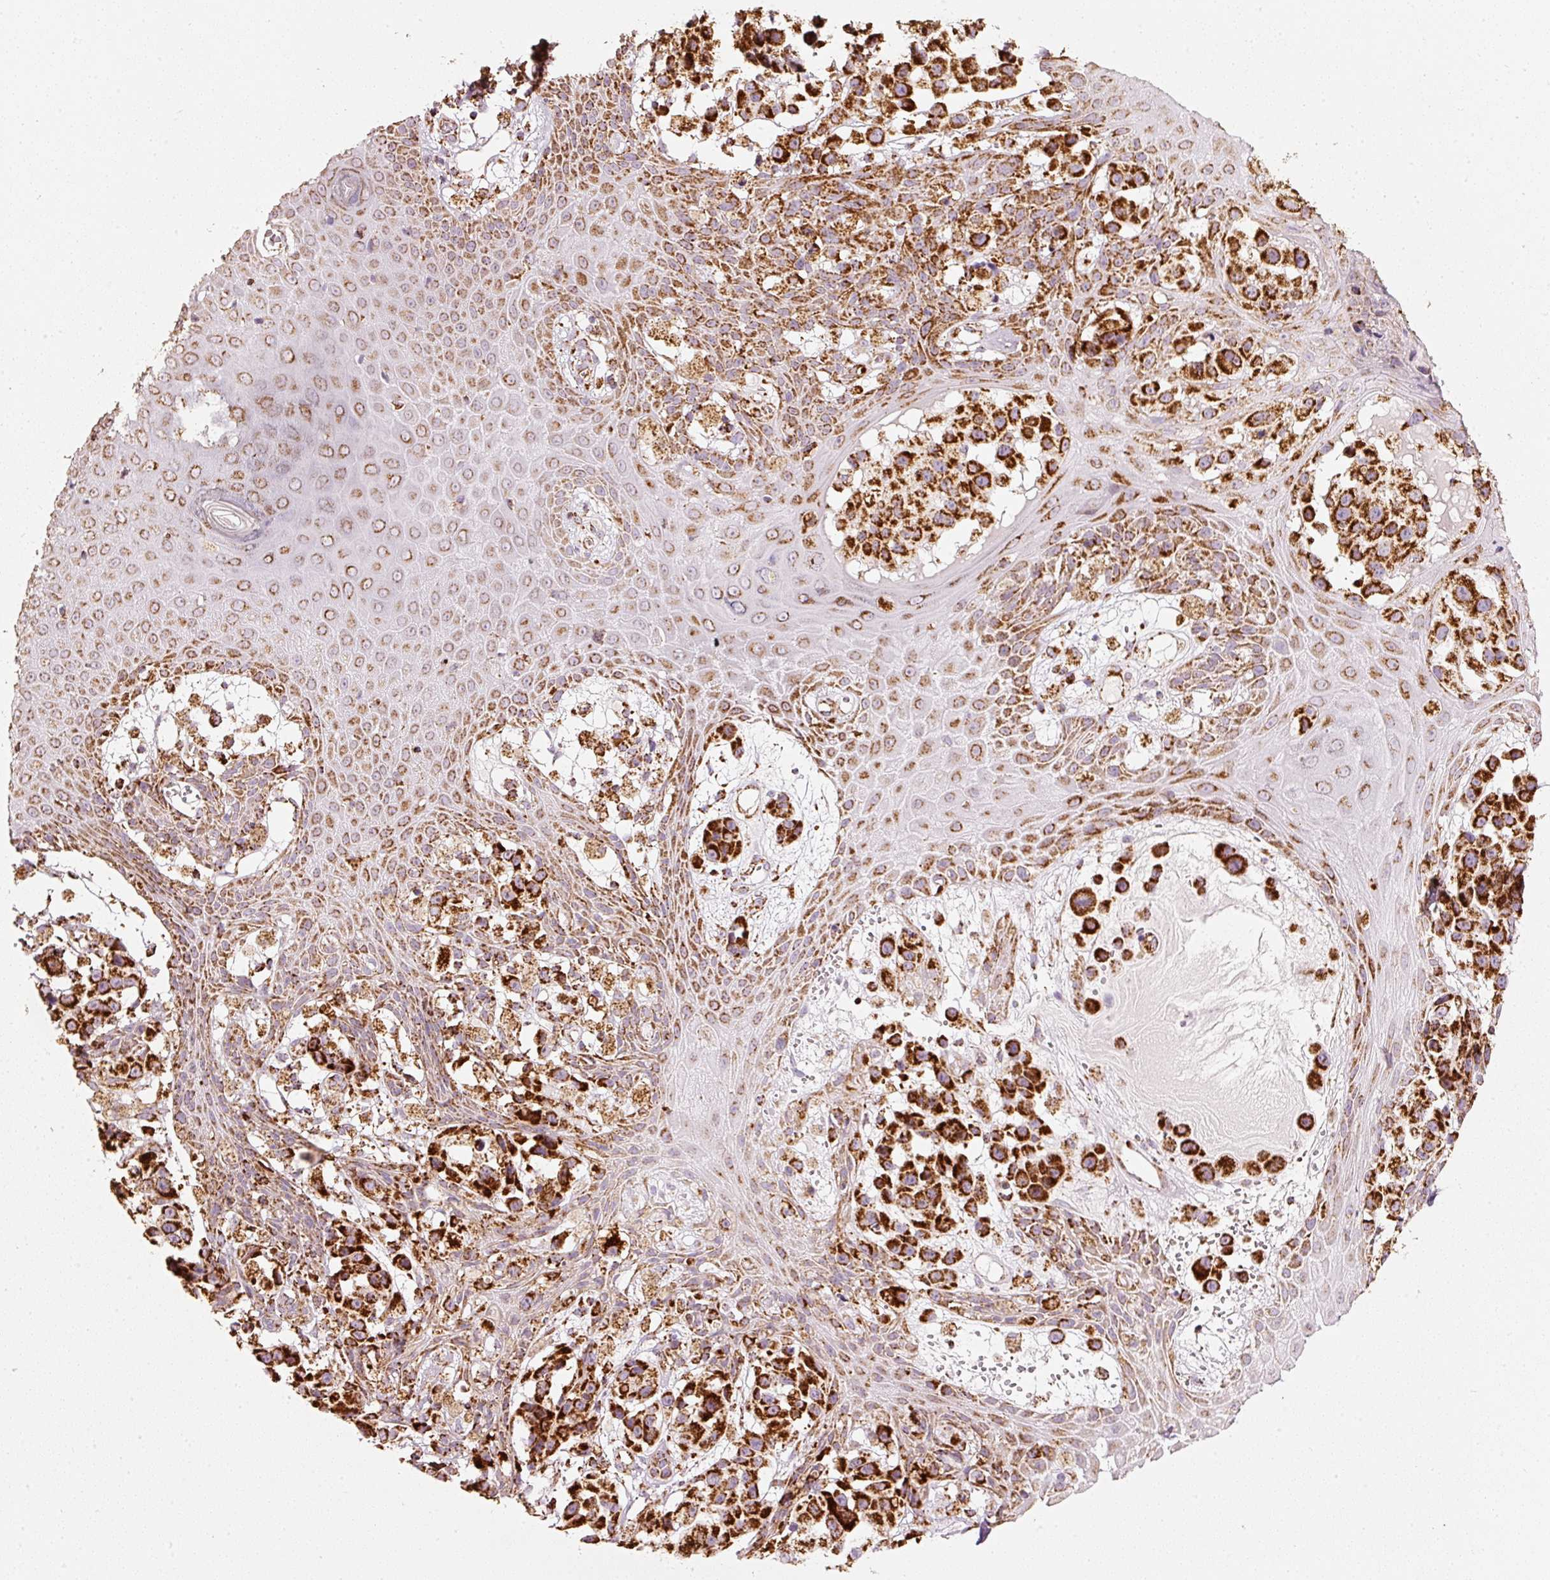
{"staining": {"intensity": "strong", "quantity": ">75%", "location": "cytoplasmic/membranous"}, "tissue": "melanoma", "cell_type": "Tumor cells", "image_type": "cancer", "snomed": [{"axis": "morphology", "description": "Malignant melanoma, NOS"}, {"axis": "topography", "description": "Skin"}], "caption": "An IHC photomicrograph of tumor tissue is shown. Protein staining in brown highlights strong cytoplasmic/membranous positivity in malignant melanoma within tumor cells. (brown staining indicates protein expression, while blue staining denotes nuclei).", "gene": "UQCRC1", "patient": {"sex": "male", "age": 39}}